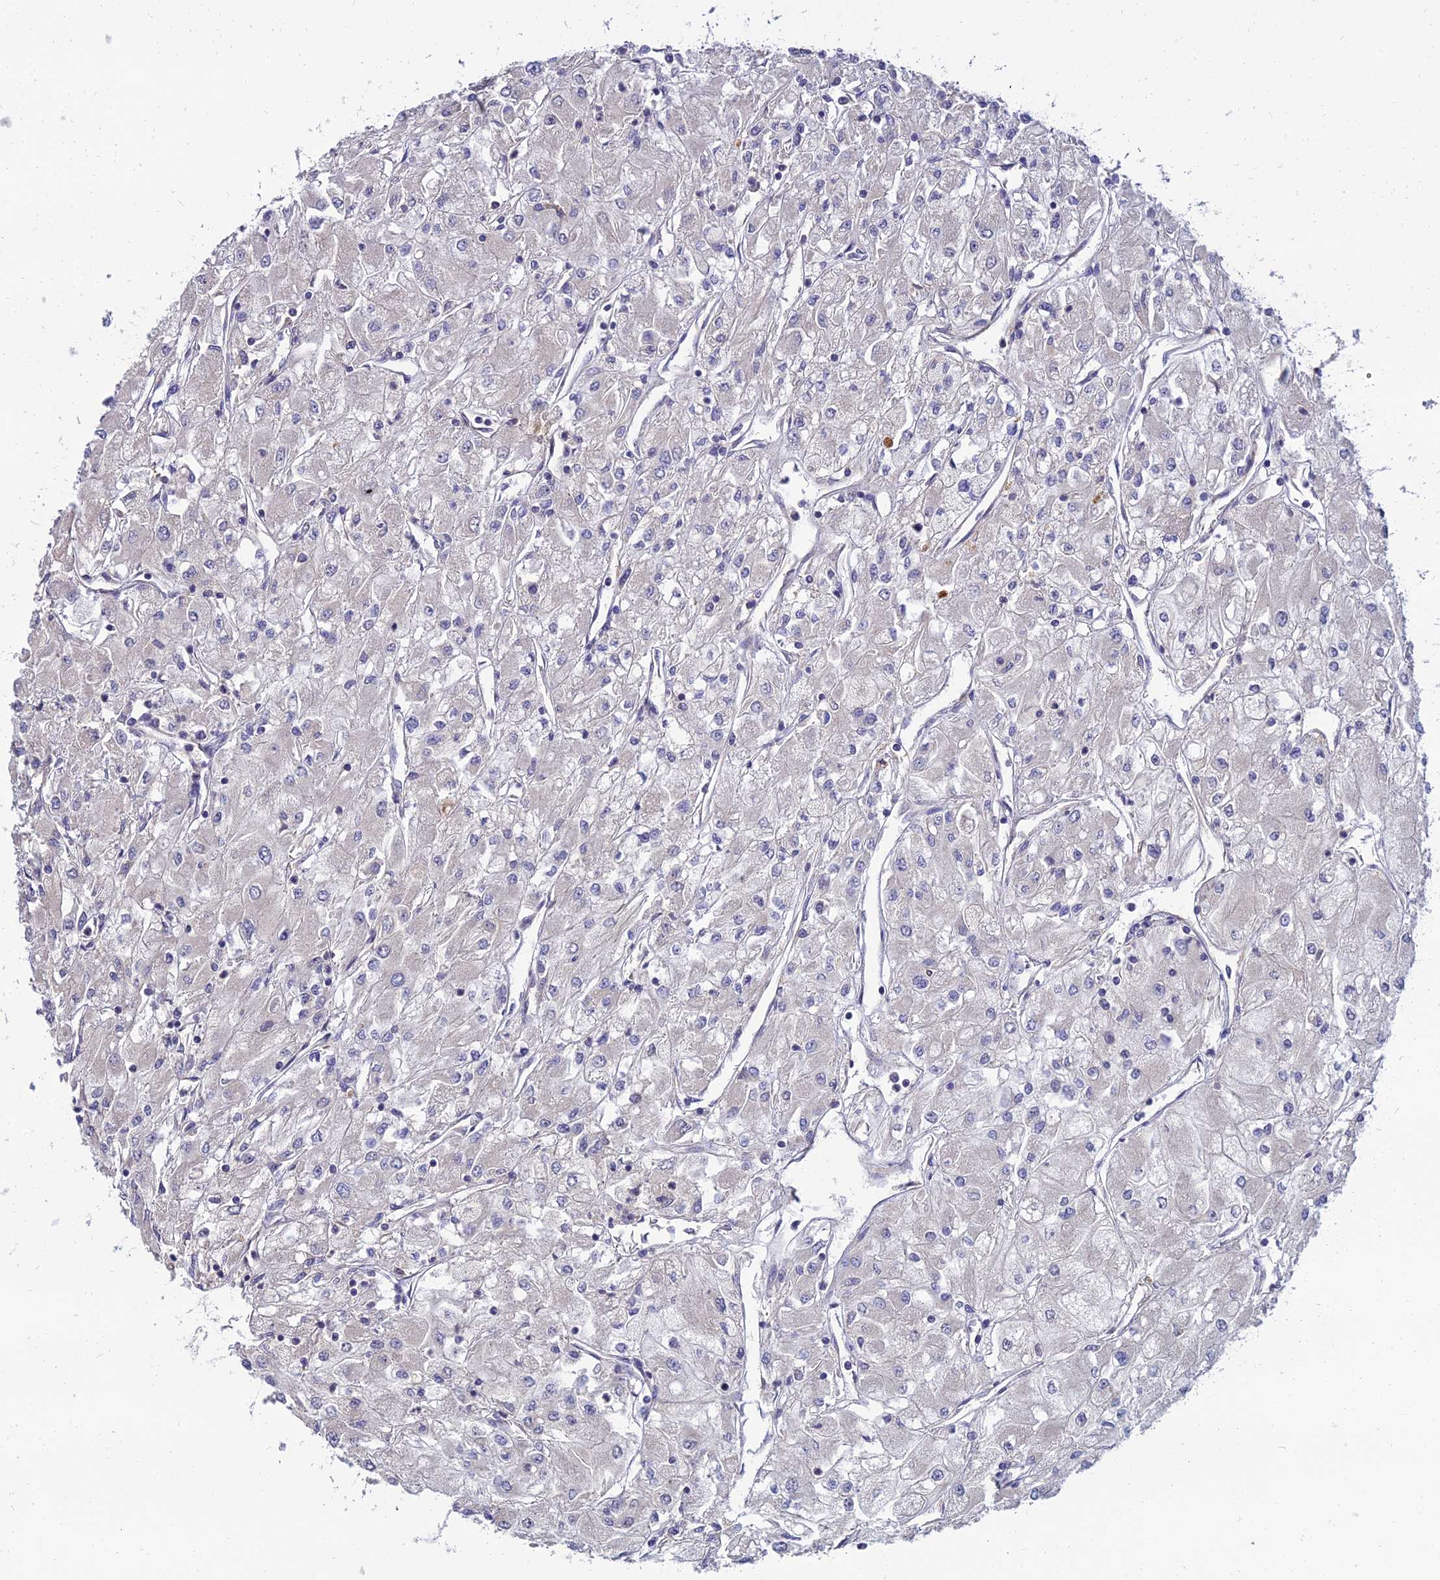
{"staining": {"intensity": "negative", "quantity": "none", "location": "none"}, "tissue": "renal cancer", "cell_type": "Tumor cells", "image_type": "cancer", "snomed": [{"axis": "morphology", "description": "Adenocarcinoma, NOS"}, {"axis": "topography", "description": "Kidney"}], "caption": "Immunohistochemistry micrograph of adenocarcinoma (renal) stained for a protein (brown), which demonstrates no expression in tumor cells.", "gene": "NPY", "patient": {"sex": "male", "age": 80}}